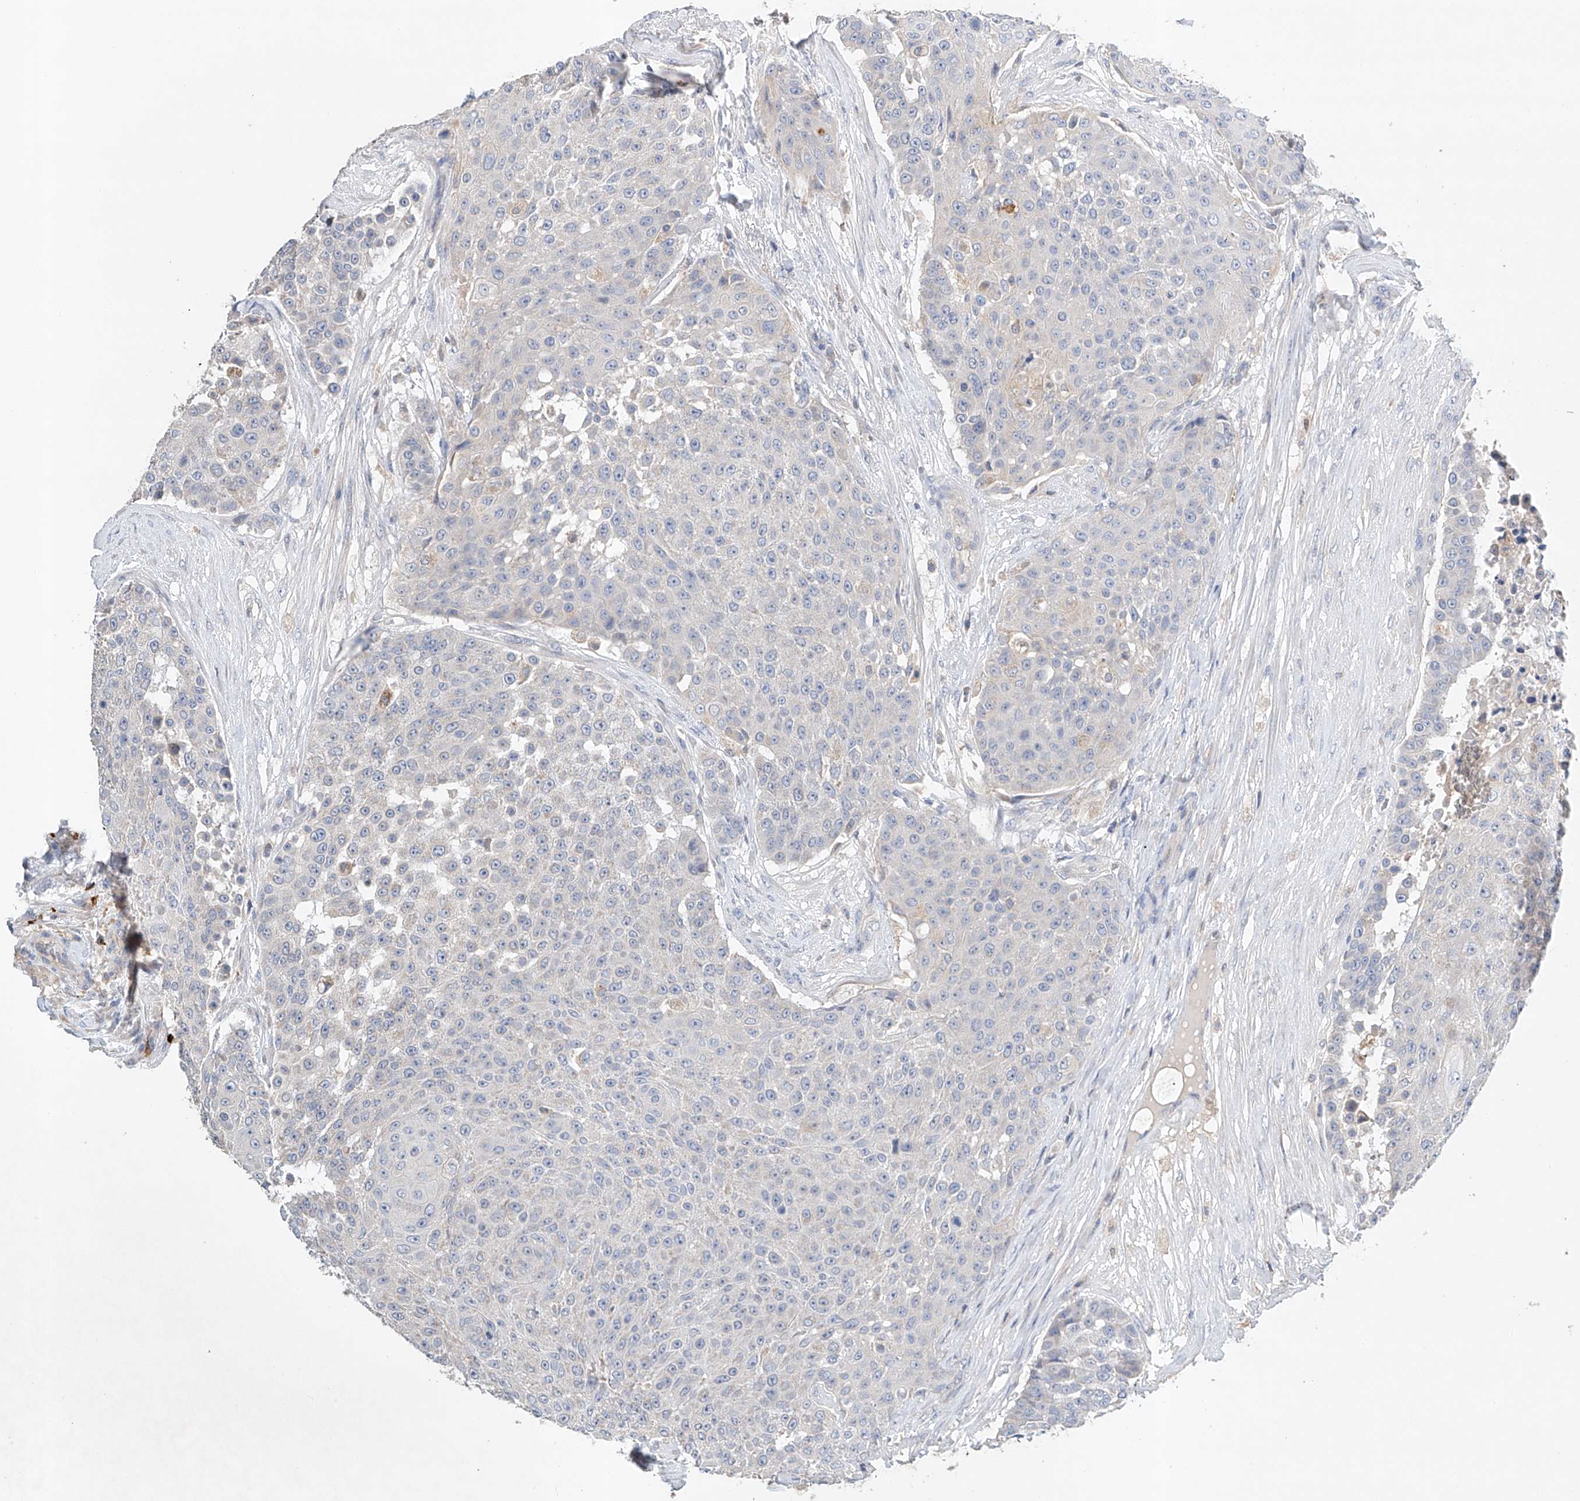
{"staining": {"intensity": "negative", "quantity": "none", "location": "none"}, "tissue": "urothelial cancer", "cell_type": "Tumor cells", "image_type": "cancer", "snomed": [{"axis": "morphology", "description": "Urothelial carcinoma, High grade"}, {"axis": "topography", "description": "Urinary bladder"}], "caption": "Tumor cells are negative for protein expression in human high-grade urothelial carcinoma.", "gene": "GPC4", "patient": {"sex": "female", "age": 63}}